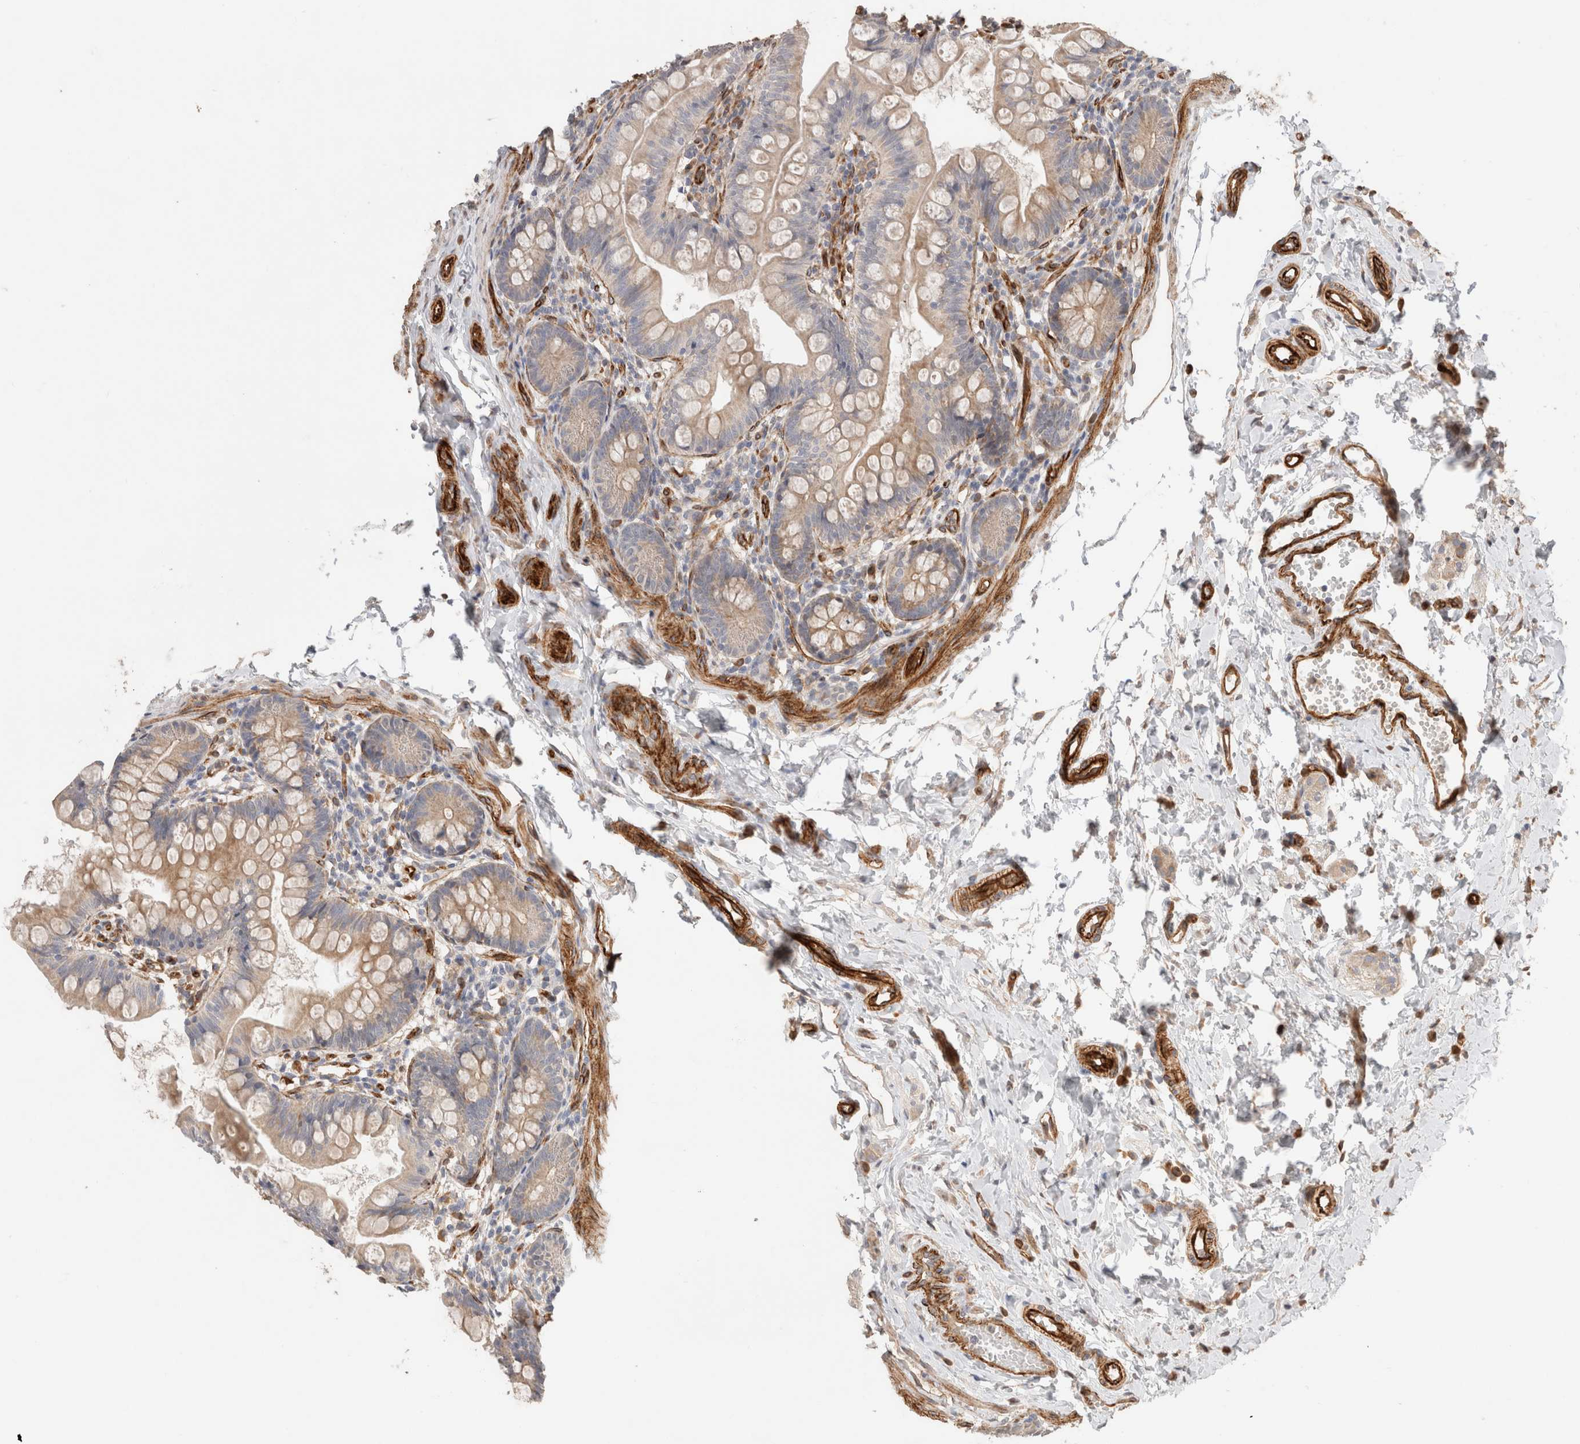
{"staining": {"intensity": "moderate", "quantity": ">75%", "location": "cytoplasmic/membranous"}, "tissue": "small intestine", "cell_type": "Glandular cells", "image_type": "normal", "snomed": [{"axis": "morphology", "description": "Normal tissue, NOS"}, {"axis": "topography", "description": "Small intestine"}], "caption": "Brown immunohistochemical staining in benign human small intestine demonstrates moderate cytoplasmic/membranous expression in about >75% of glandular cells.", "gene": "RAB32", "patient": {"sex": "male", "age": 7}}